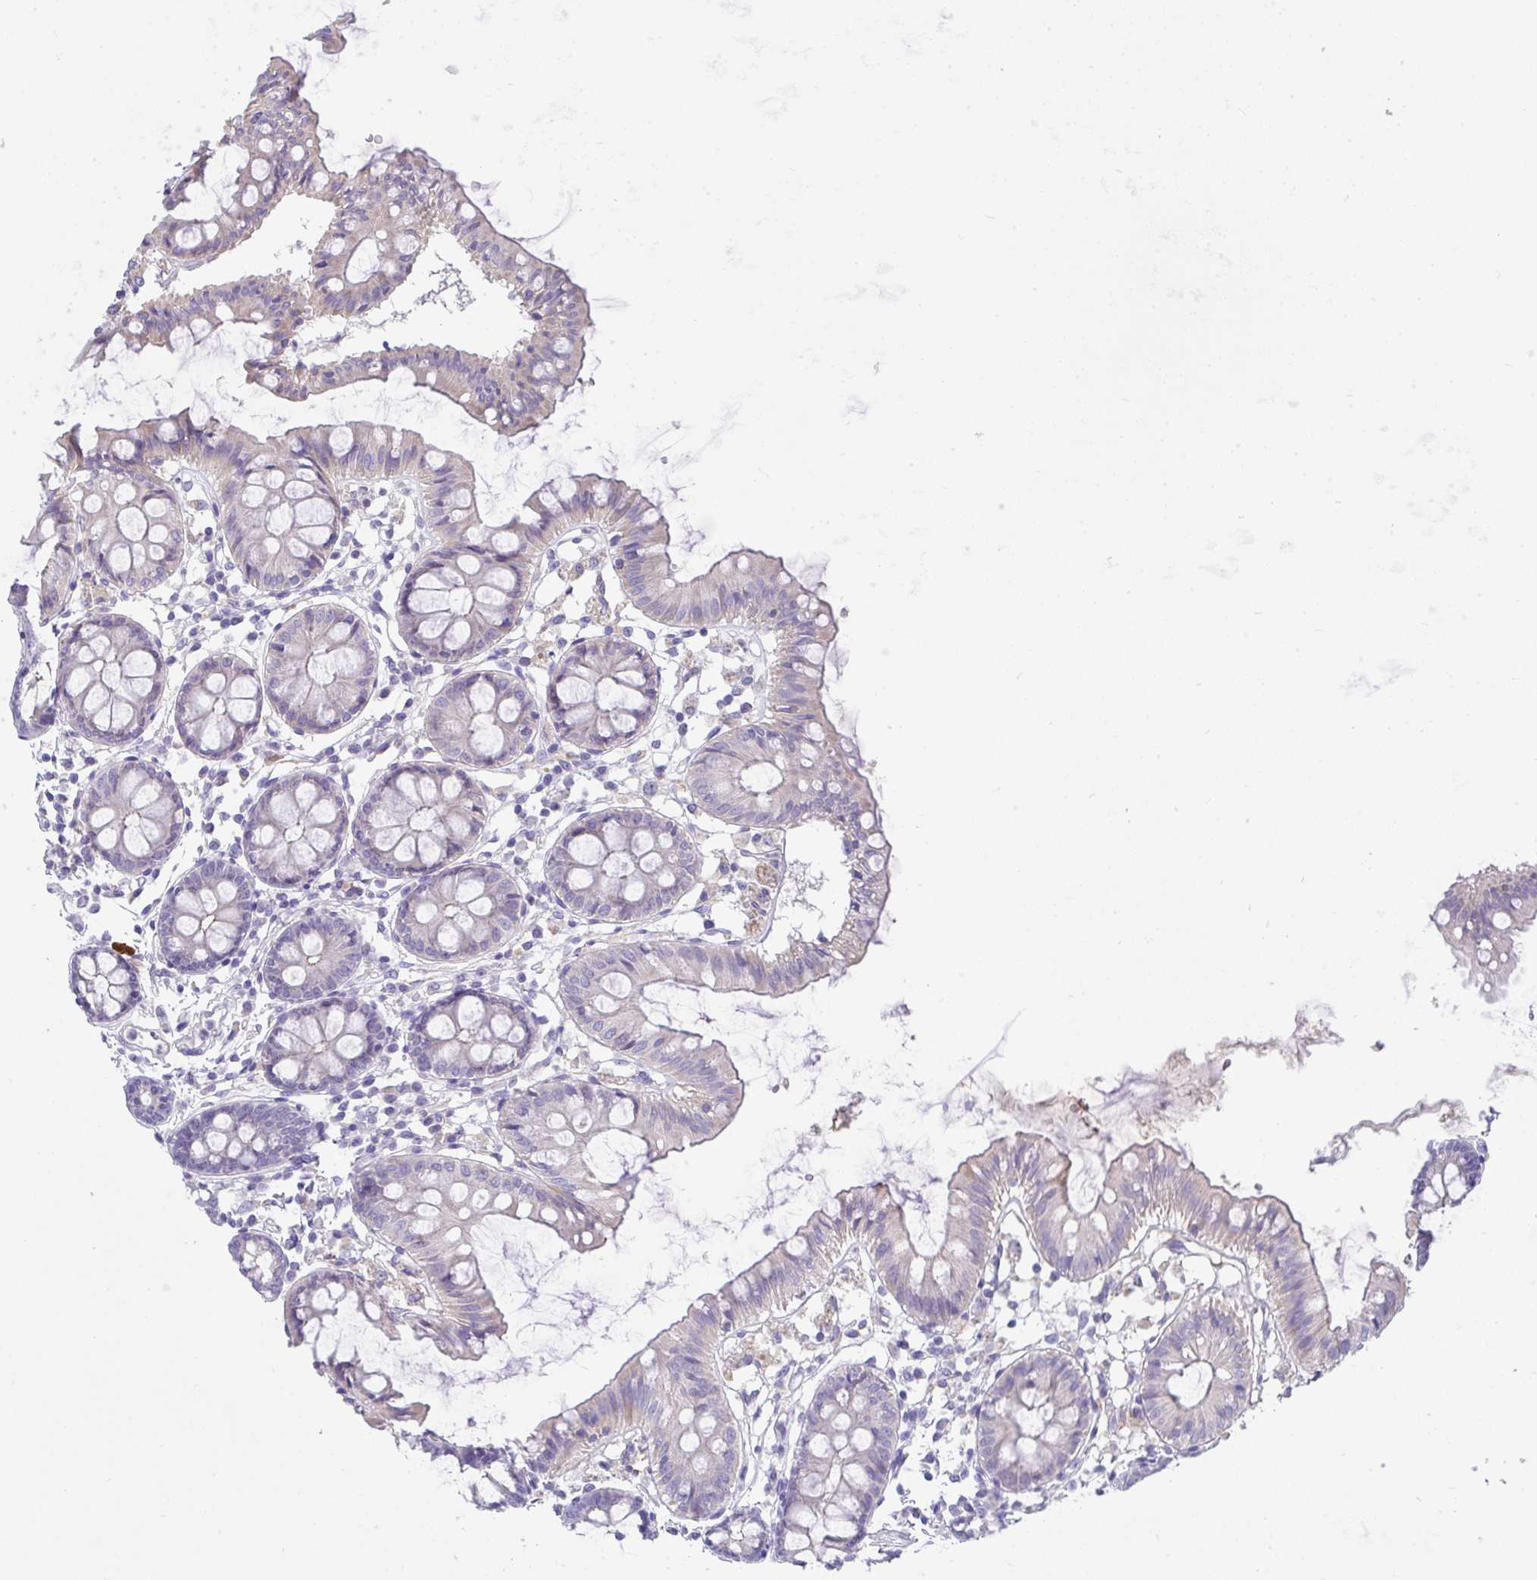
{"staining": {"intensity": "weak", "quantity": "25%-75%", "location": "cytoplasmic/membranous"}, "tissue": "colon", "cell_type": "Endothelial cells", "image_type": "normal", "snomed": [{"axis": "morphology", "description": "Normal tissue, NOS"}, {"axis": "topography", "description": "Colon"}], "caption": "IHC image of unremarkable colon: human colon stained using immunohistochemistry demonstrates low levels of weak protein expression localized specifically in the cytoplasmic/membranous of endothelial cells, appearing as a cytoplasmic/membranous brown color.", "gene": "PLA2G12B", "patient": {"sex": "female", "age": 84}}